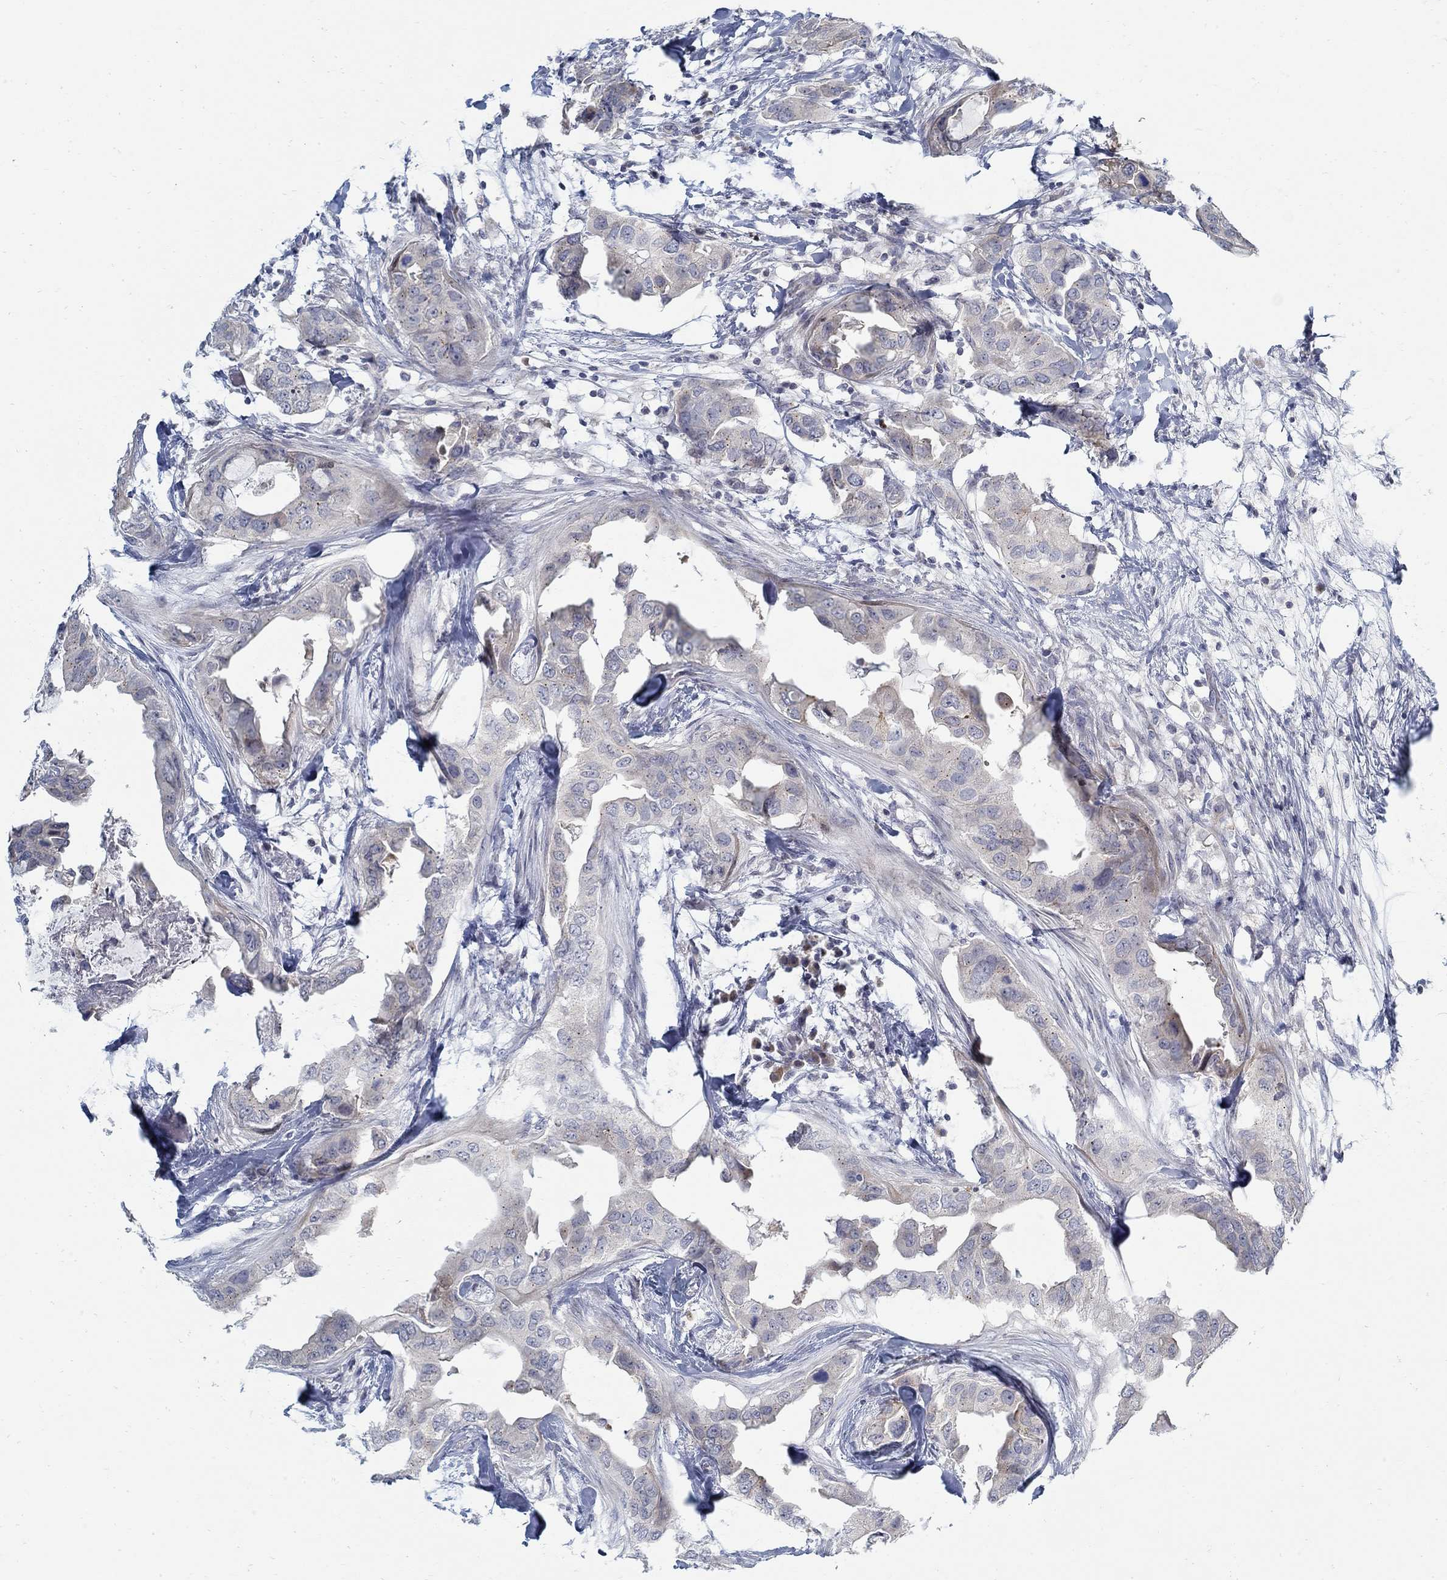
{"staining": {"intensity": "negative", "quantity": "none", "location": "none"}, "tissue": "breast cancer", "cell_type": "Tumor cells", "image_type": "cancer", "snomed": [{"axis": "morphology", "description": "Normal tissue, NOS"}, {"axis": "morphology", "description": "Duct carcinoma"}, {"axis": "topography", "description": "Breast"}], "caption": "IHC histopathology image of human breast cancer stained for a protein (brown), which exhibits no staining in tumor cells.", "gene": "ANO7", "patient": {"sex": "female", "age": 40}}